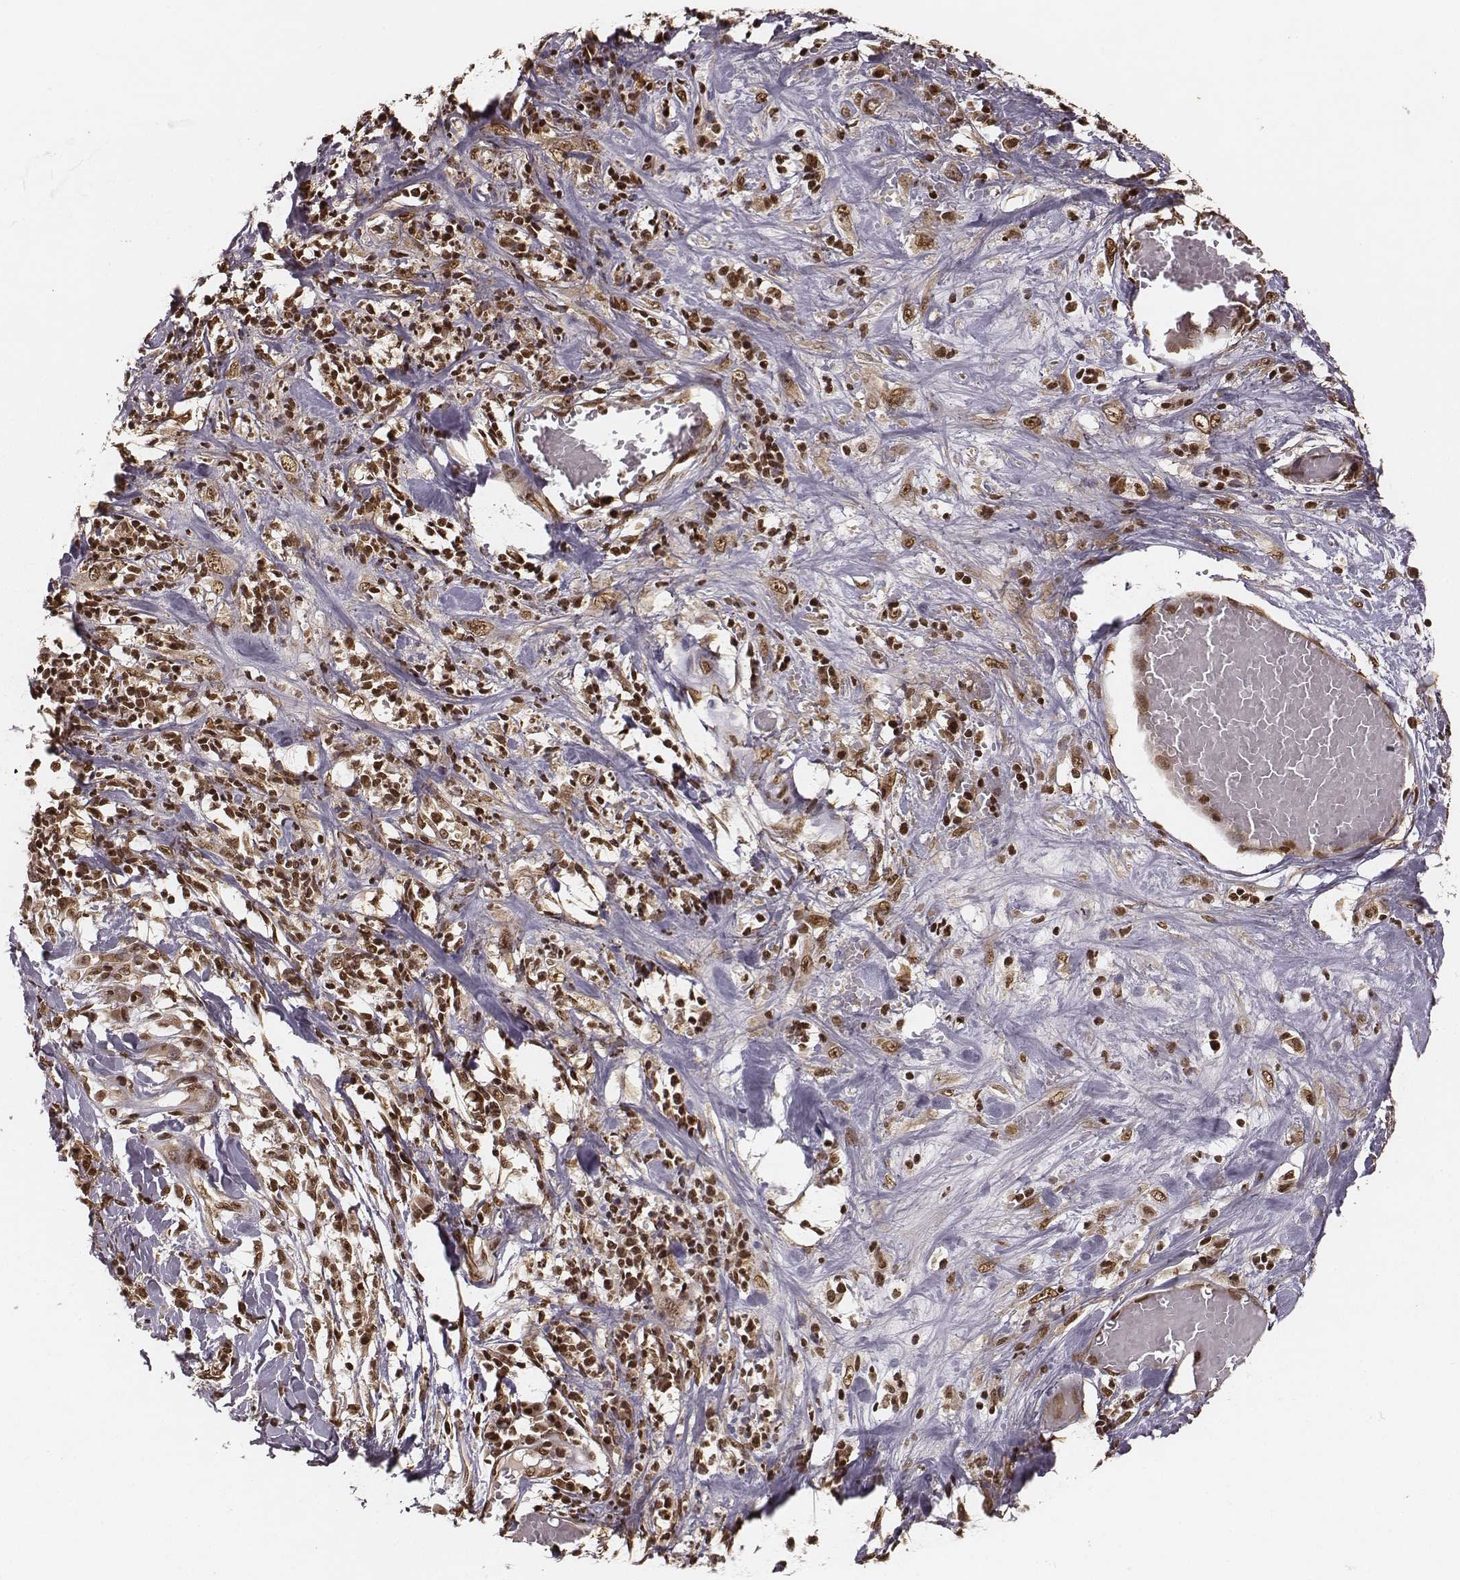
{"staining": {"intensity": "moderate", "quantity": ">75%", "location": "cytoplasmic/membranous,nuclear"}, "tissue": "stomach cancer", "cell_type": "Tumor cells", "image_type": "cancer", "snomed": [{"axis": "morphology", "description": "Adenocarcinoma, NOS"}, {"axis": "topography", "description": "Stomach, upper"}], "caption": "Adenocarcinoma (stomach) stained with DAB (3,3'-diaminobenzidine) immunohistochemistry demonstrates medium levels of moderate cytoplasmic/membranous and nuclear staining in about >75% of tumor cells.", "gene": "NFX1", "patient": {"sex": "male", "age": 68}}